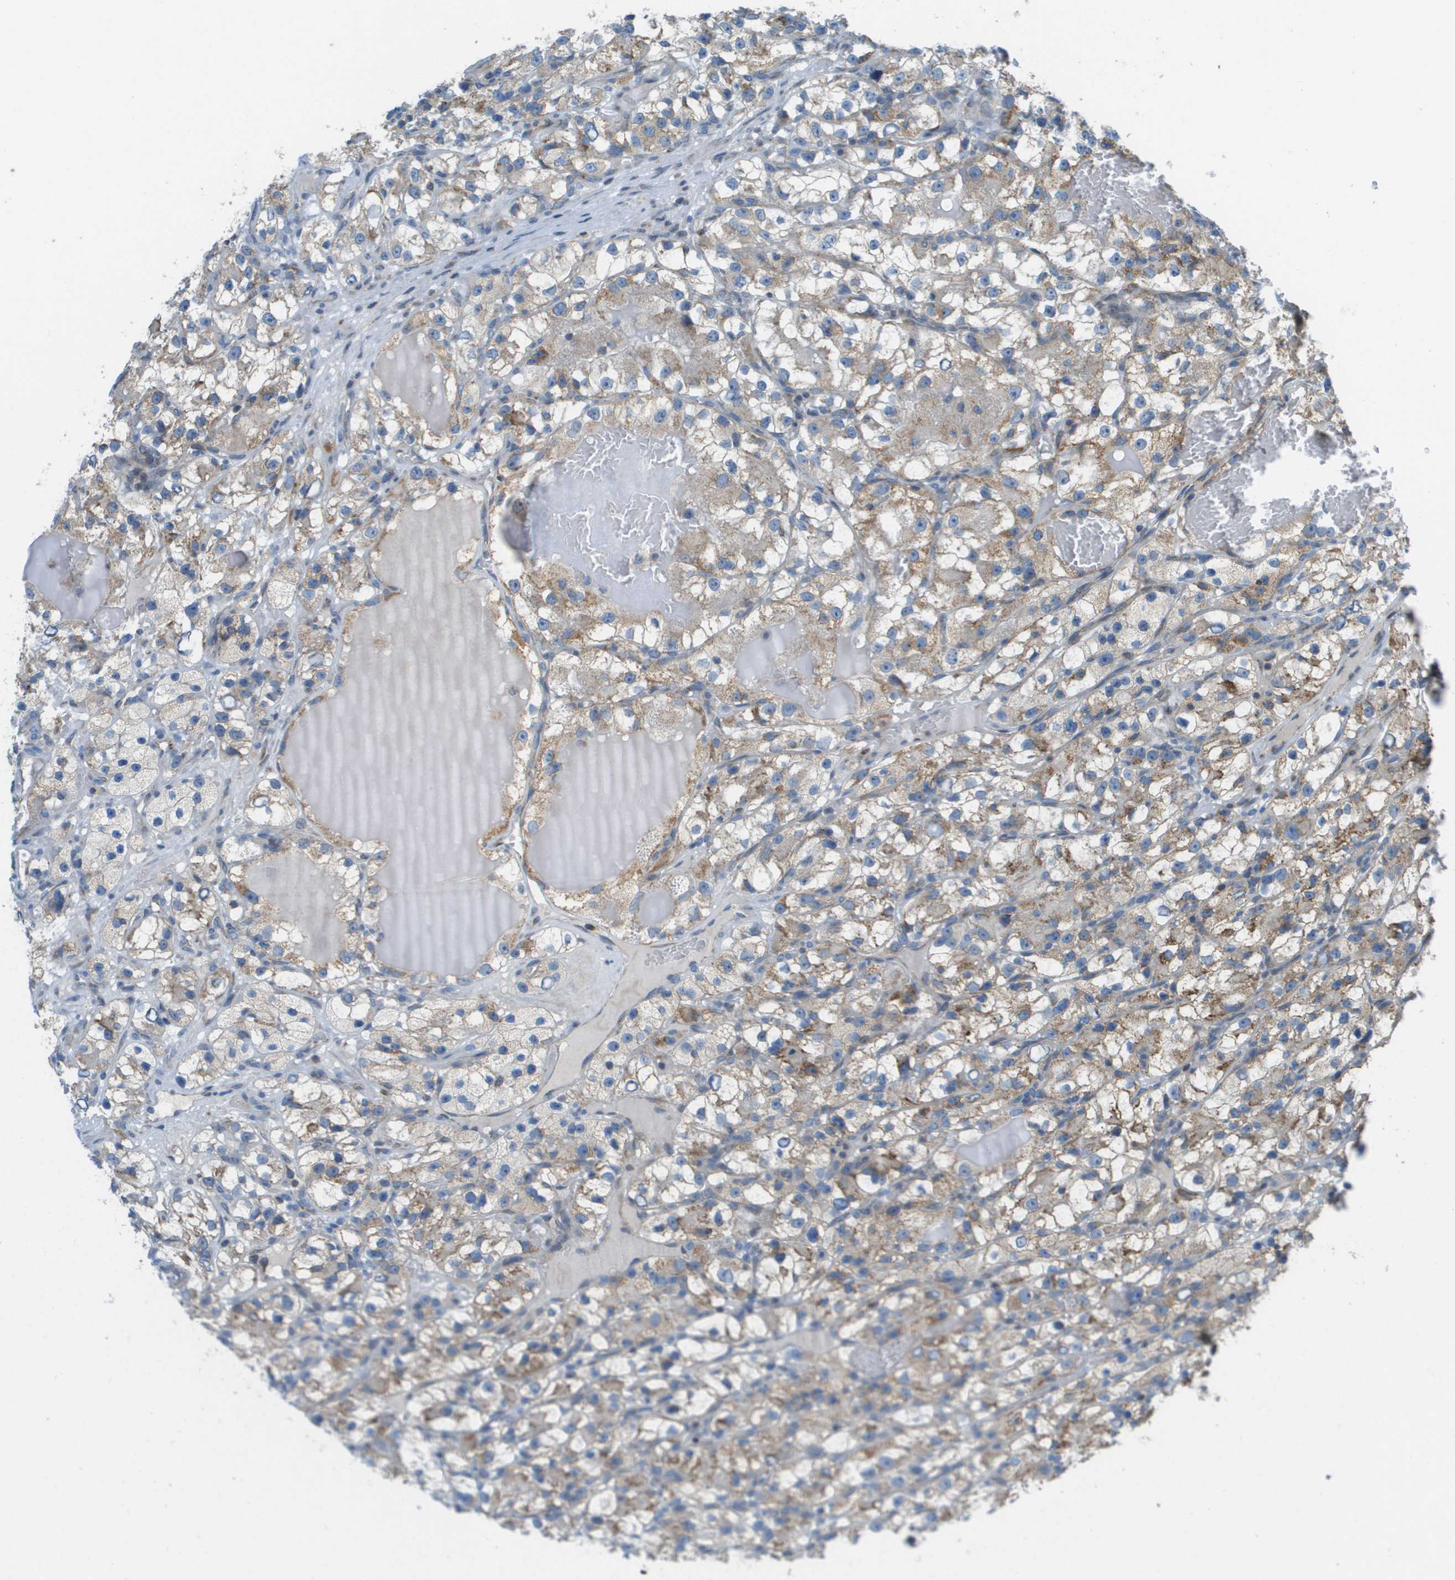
{"staining": {"intensity": "moderate", "quantity": "25%-75%", "location": "cytoplasmic/membranous"}, "tissue": "renal cancer", "cell_type": "Tumor cells", "image_type": "cancer", "snomed": [{"axis": "morphology", "description": "Adenocarcinoma, NOS"}, {"axis": "topography", "description": "Kidney"}], "caption": "The immunohistochemical stain labels moderate cytoplasmic/membranous expression in tumor cells of renal adenocarcinoma tissue.", "gene": "GALNT6", "patient": {"sex": "female", "age": 57}}